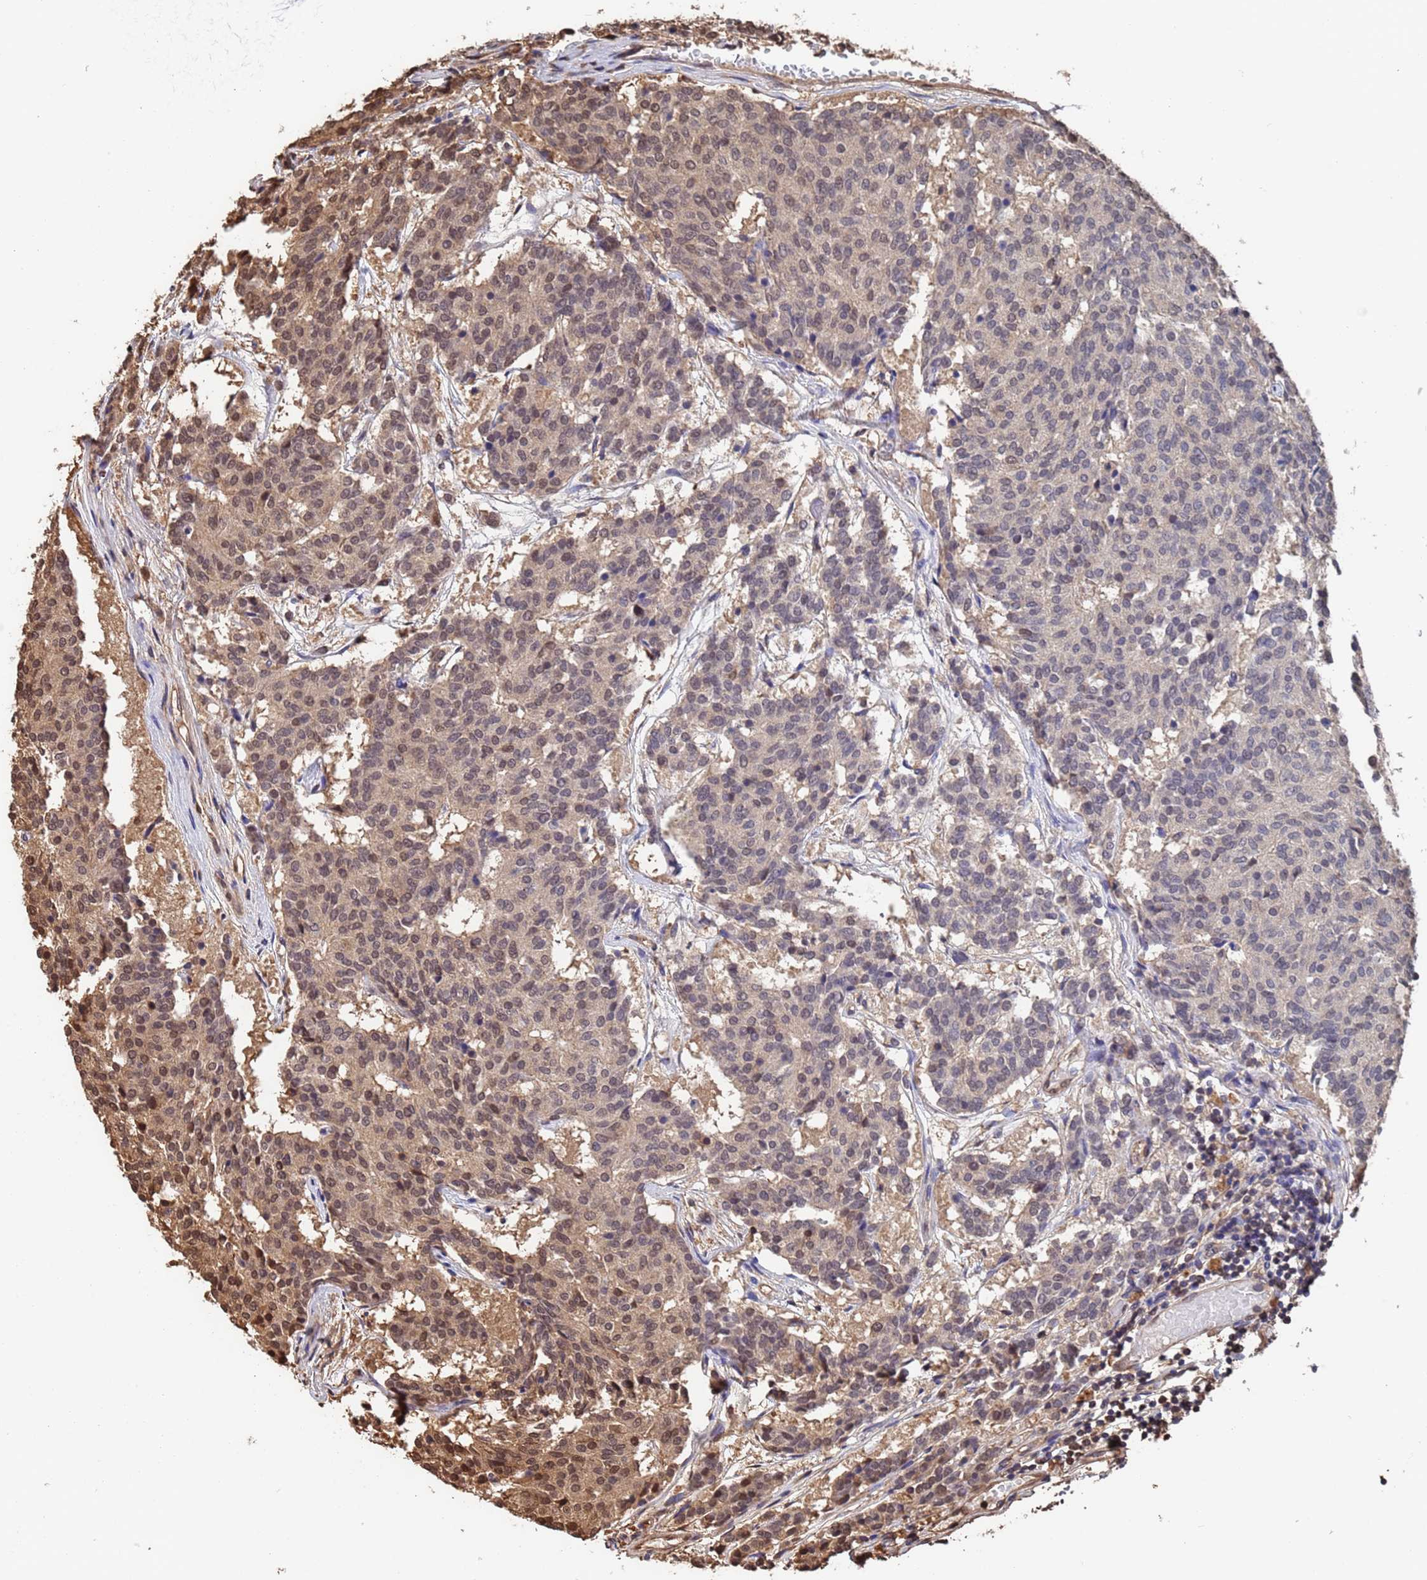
{"staining": {"intensity": "moderate", "quantity": "<25%", "location": "nuclear"}, "tissue": "carcinoid", "cell_type": "Tumor cells", "image_type": "cancer", "snomed": [{"axis": "morphology", "description": "Carcinoid, malignant, NOS"}, {"axis": "topography", "description": "Pancreas"}], "caption": "Protein staining of malignant carcinoid tissue displays moderate nuclear expression in about <25% of tumor cells.", "gene": "SUMO4", "patient": {"sex": "female", "age": 54}}